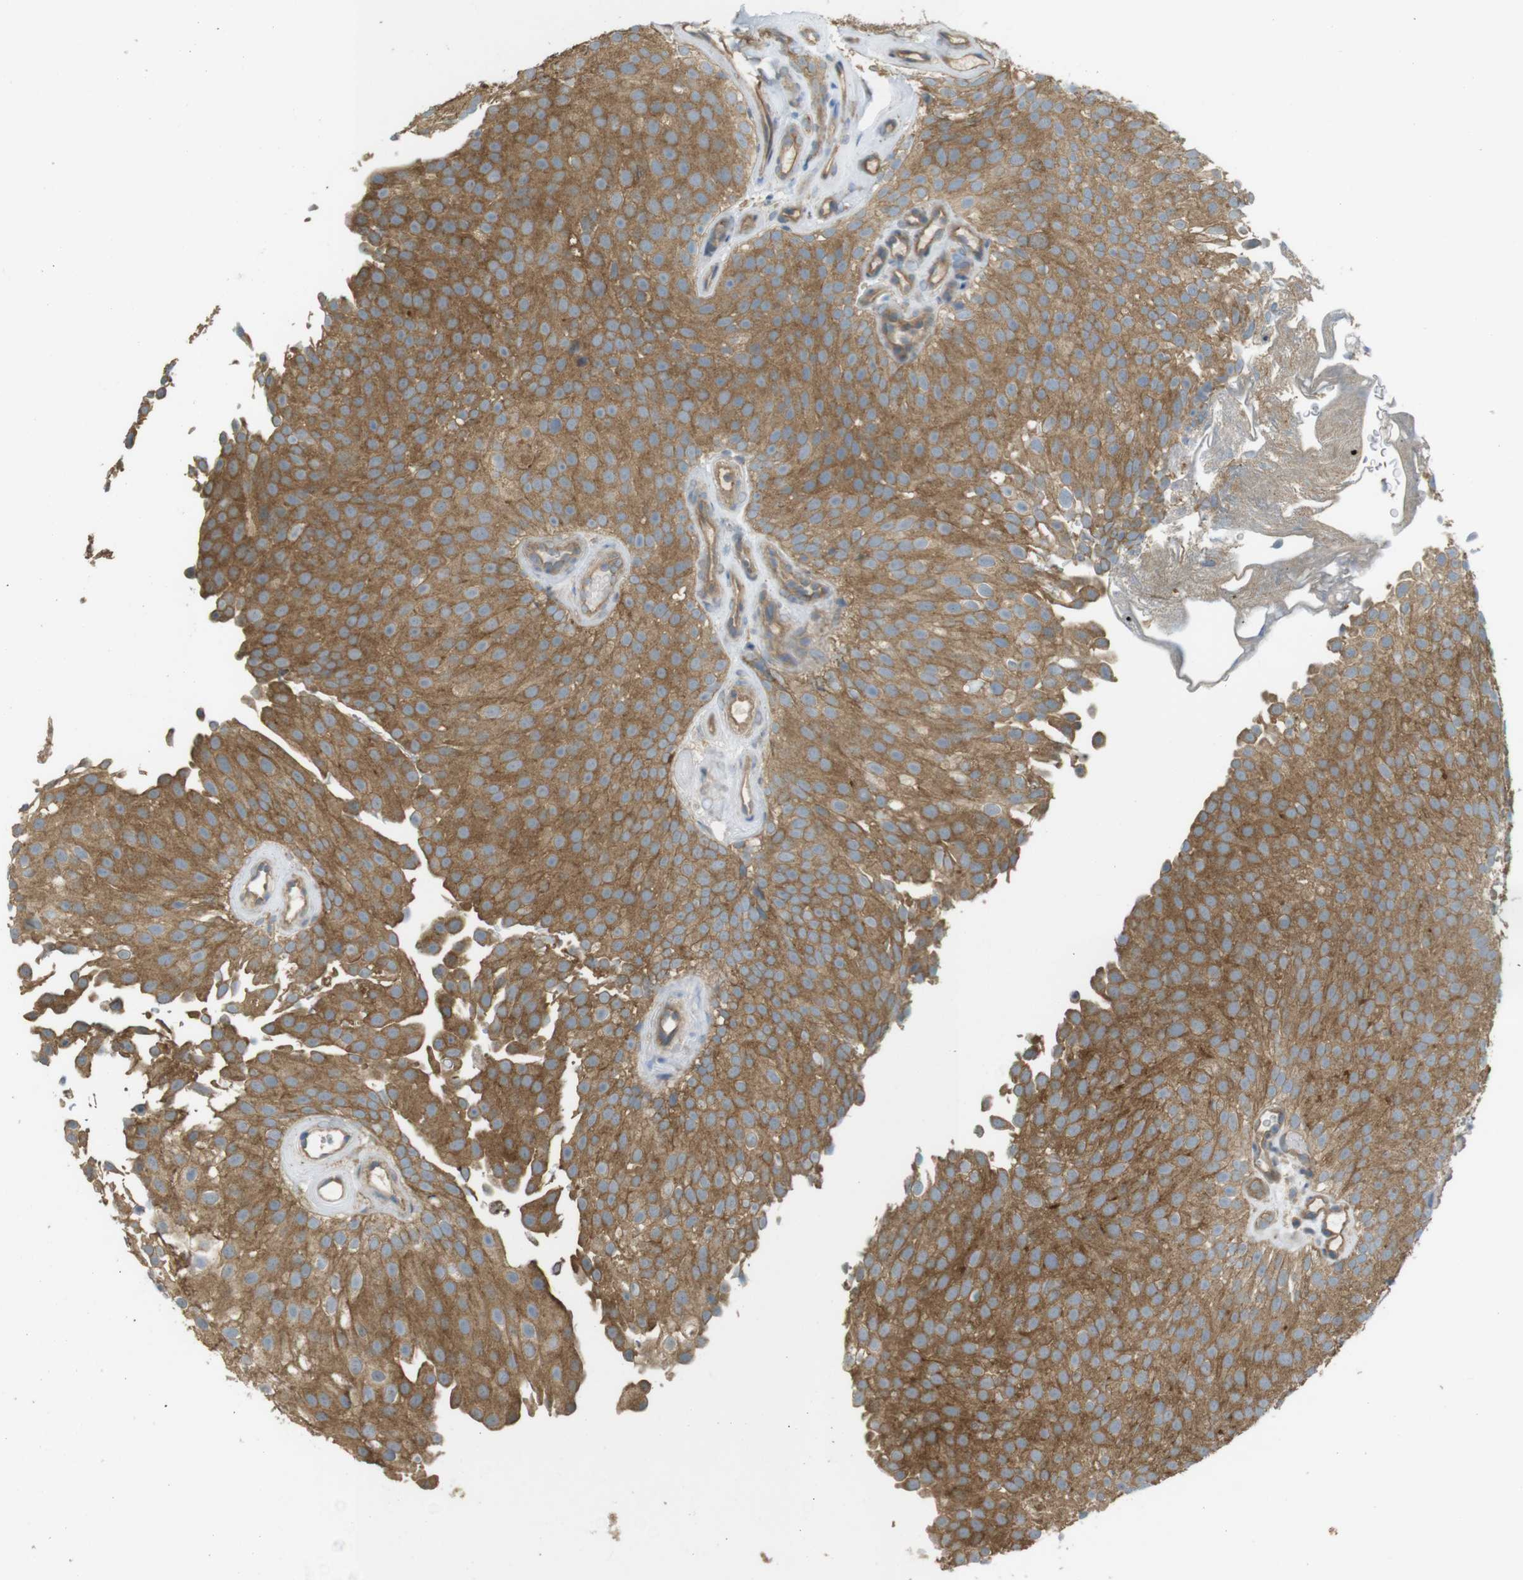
{"staining": {"intensity": "moderate", "quantity": ">75%", "location": "cytoplasmic/membranous"}, "tissue": "urothelial cancer", "cell_type": "Tumor cells", "image_type": "cancer", "snomed": [{"axis": "morphology", "description": "Urothelial carcinoma, Low grade"}, {"axis": "topography", "description": "Urinary bladder"}], "caption": "A histopathology image showing moderate cytoplasmic/membranous positivity in approximately >75% of tumor cells in low-grade urothelial carcinoma, as visualized by brown immunohistochemical staining.", "gene": "ZDHHC20", "patient": {"sex": "male", "age": 78}}